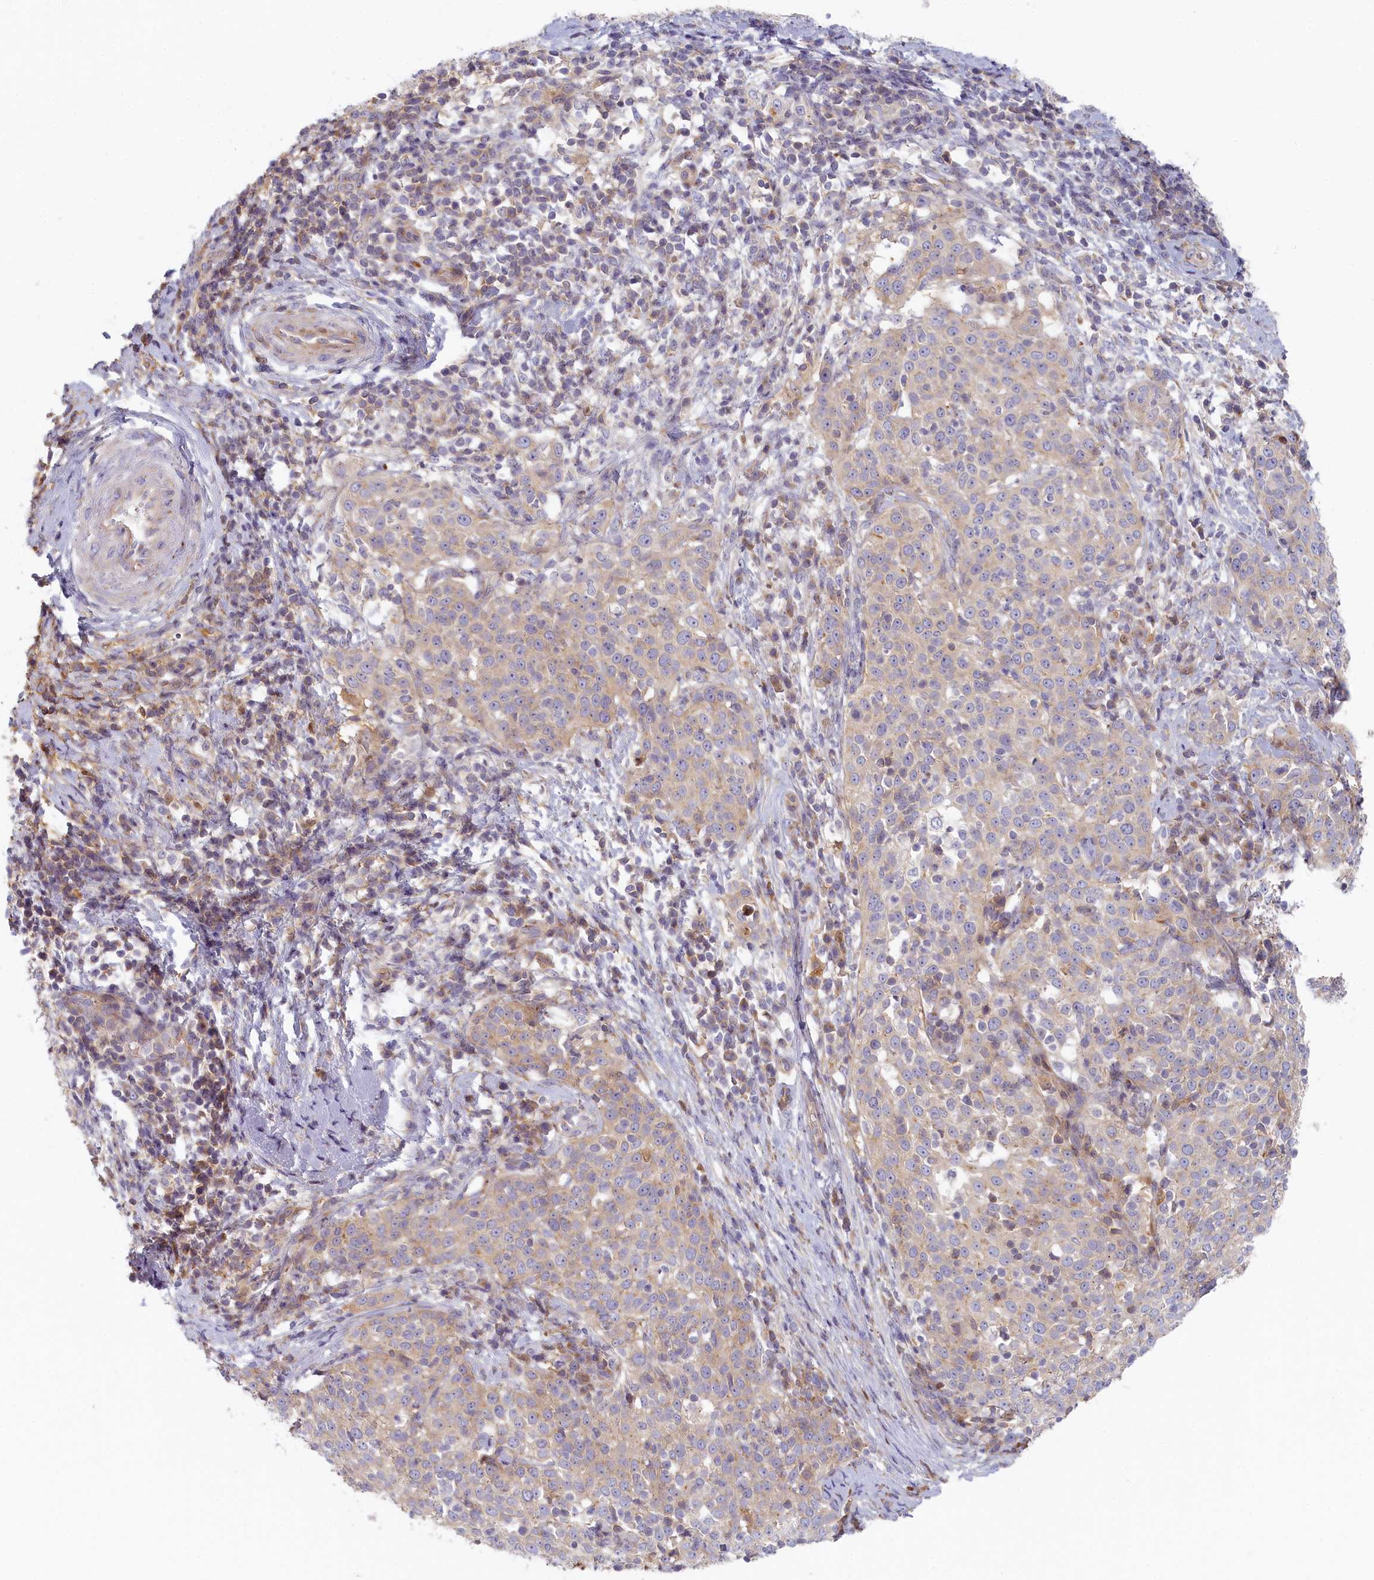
{"staining": {"intensity": "negative", "quantity": "none", "location": "none"}, "tissue": "cervical cancer", "cell_type": "Tumor cells", "image_type": "cancer", "snomed": [{"axis": "morphology", "description": "Squamous cell carcinoma, NOS"}, {"axis": "topography", "description": "Cervix"}], "caption": "High magnification brightfield microscopy of cervical cancer (squamous cell carcinoma) stained with DAB (brown) and counterstained with hematoxylin (blue): tumor cells show no significant expression.", "gene": "STX16", "patient": {"sex": "female", "age": 57}}